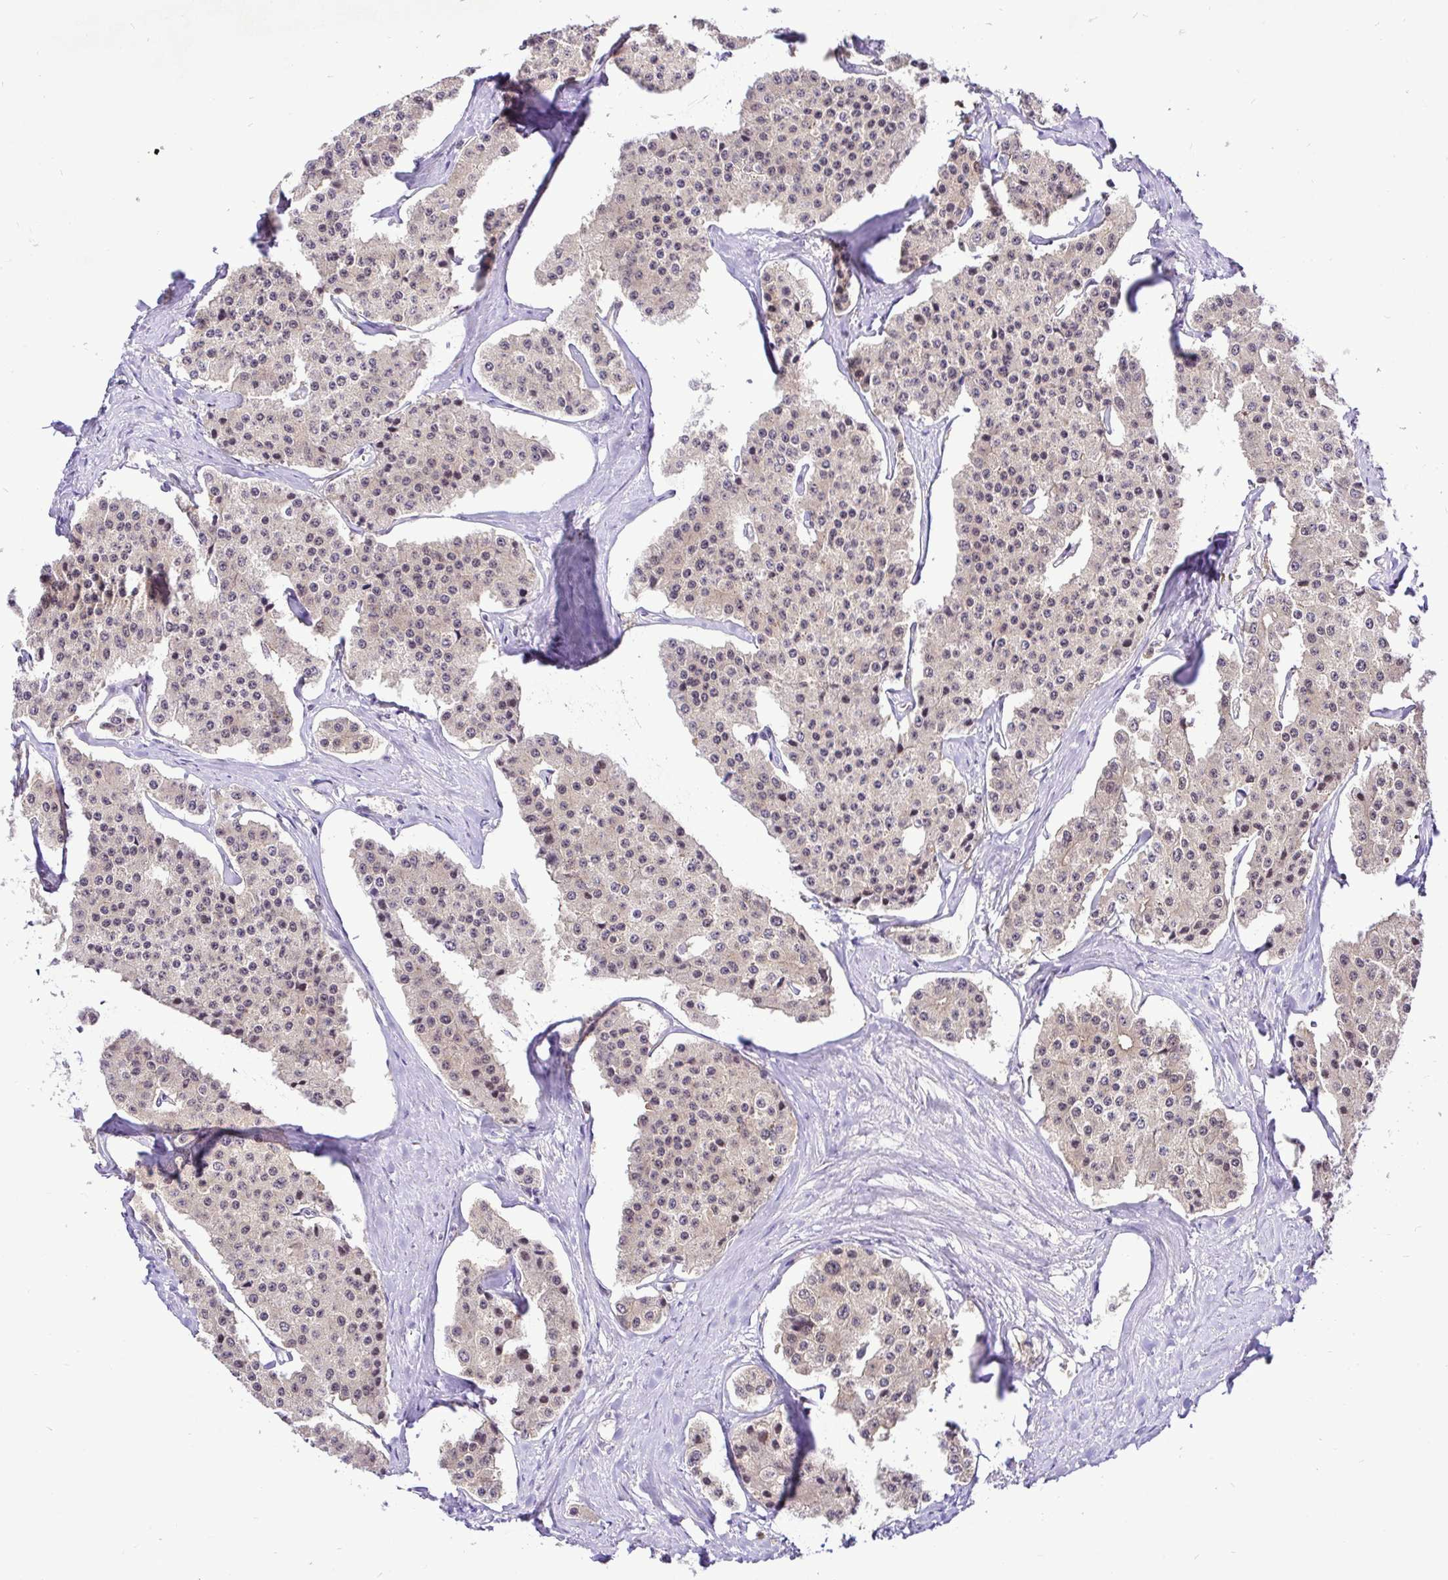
{"staining": {"intensity": "weak", "quantity": ">75%", "location": "cytoplasmic/membranous,nuclear"}, "tissue": "carcinoid", "cell_type": "Tumor cells", "image_type": "cancer", "snomed": [{"axis": "morphology", "description": "Carcinoid, malignant, NOS"}, {"axis": "topography", "description": "Small intestine"}], "caption": "Carcinoid tissue reveals weak cytoplasmic/membranous and nuclear staining in about >75% of tumor cells, visualized by immunohistochemistry. The staining was performed using DAB (3,3'-diaminobenzidine) to visualize the protein expression in brown, while the nuclei were stained in blue with hematoxylin (Magnification: 20x).", "gene": "UBE2M", "patient": {"sex": "female", "age": 65}}